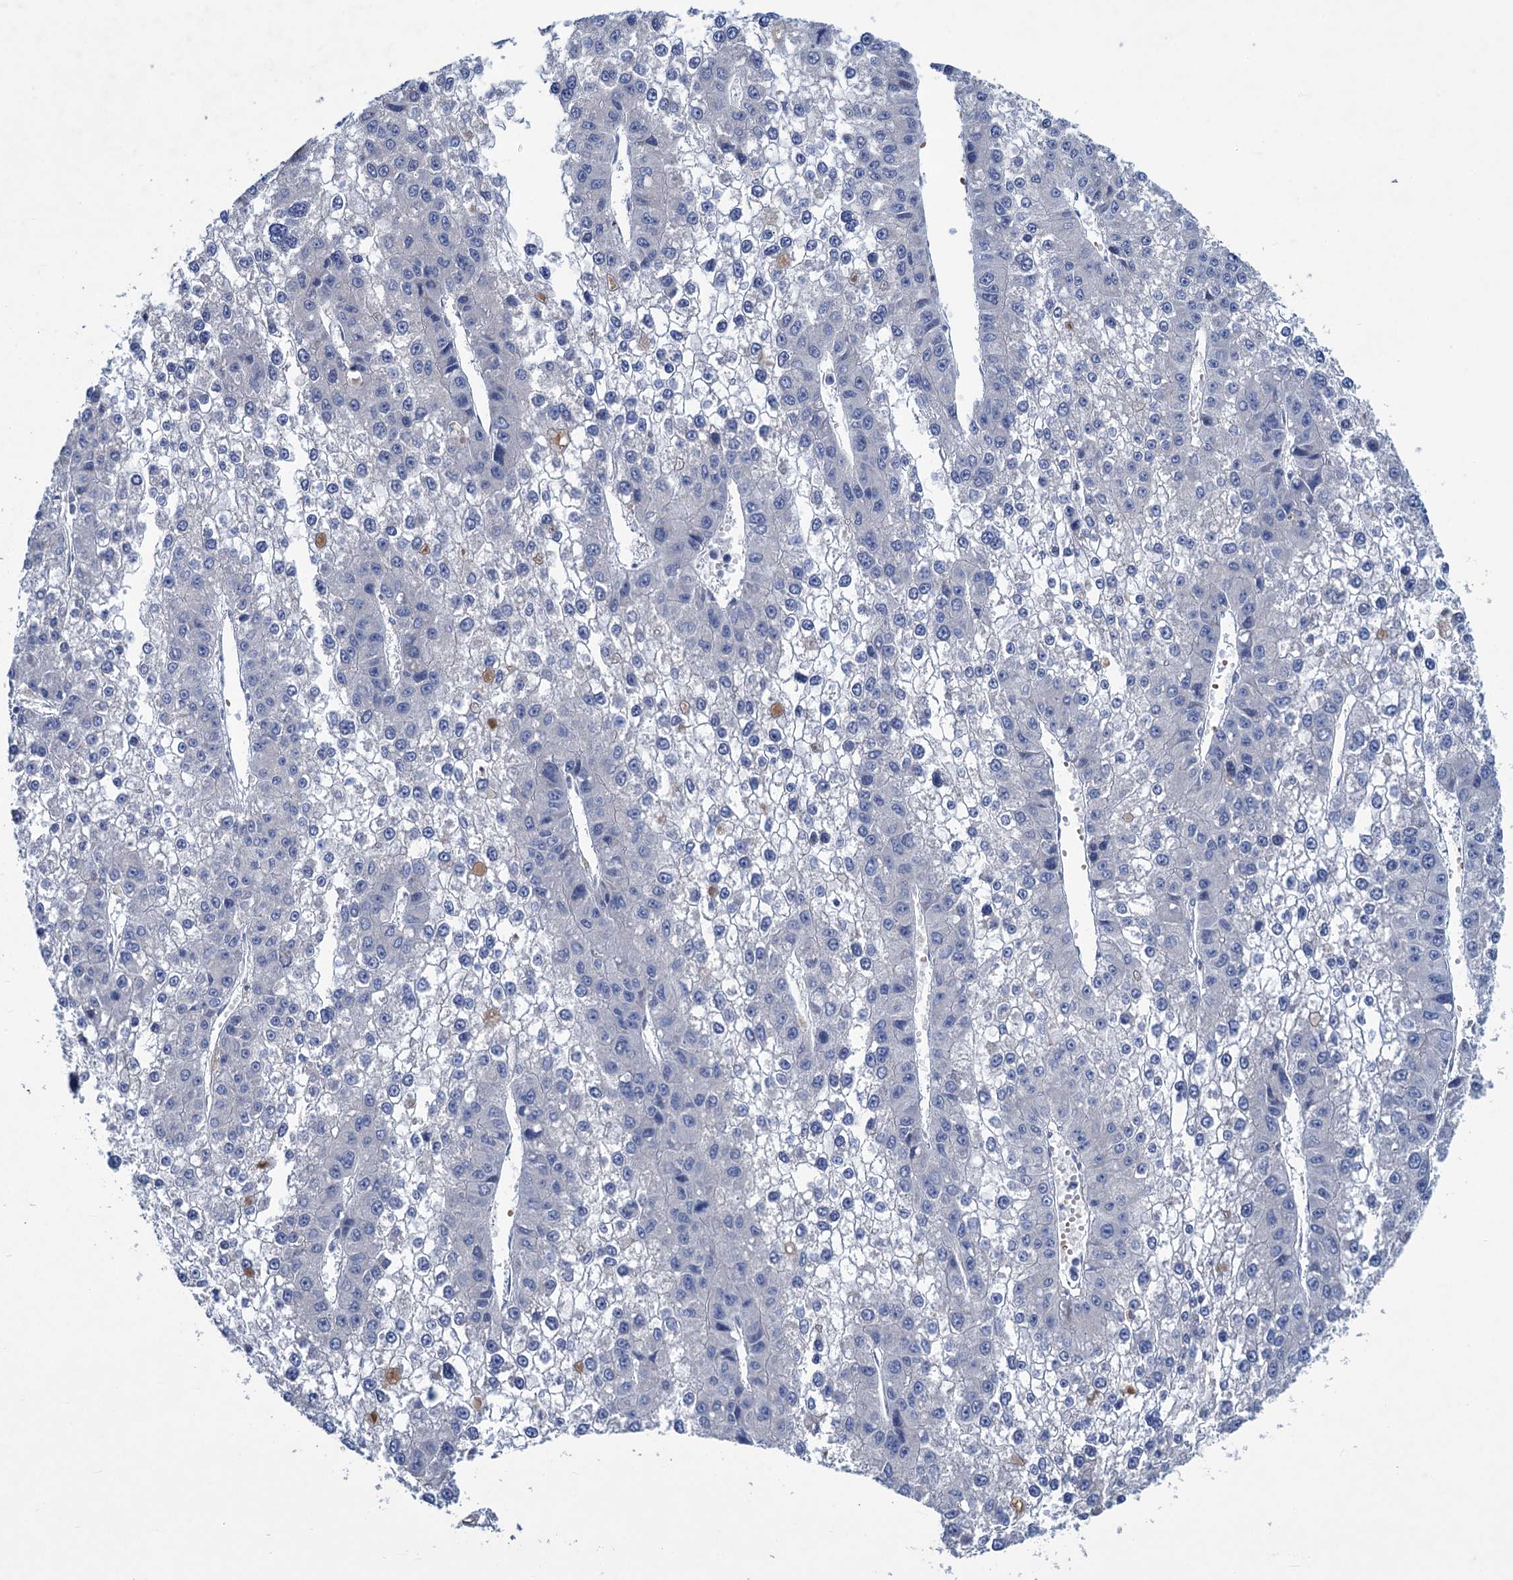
{"staining": {"intensity": "negative", "quantity": "none", "location": "none"}, "tissue": "liver cancer", "cell_type": "Tumor cells", "image_type": "cancer", "snomed": [{"axis": "morphology", "description": "Carcinoma, Hepatocellular, NOS"}, {"axis": "topography", "description": "Liver"}], "caption": "DAB (3,3'-diaminobenzidine) immunohistochemical staining of liver hepatocellular carcinoma displays no significant staining in tumor cells.", "gene": "RTKN2", "patient": {"sex": "female", "age": 73}}